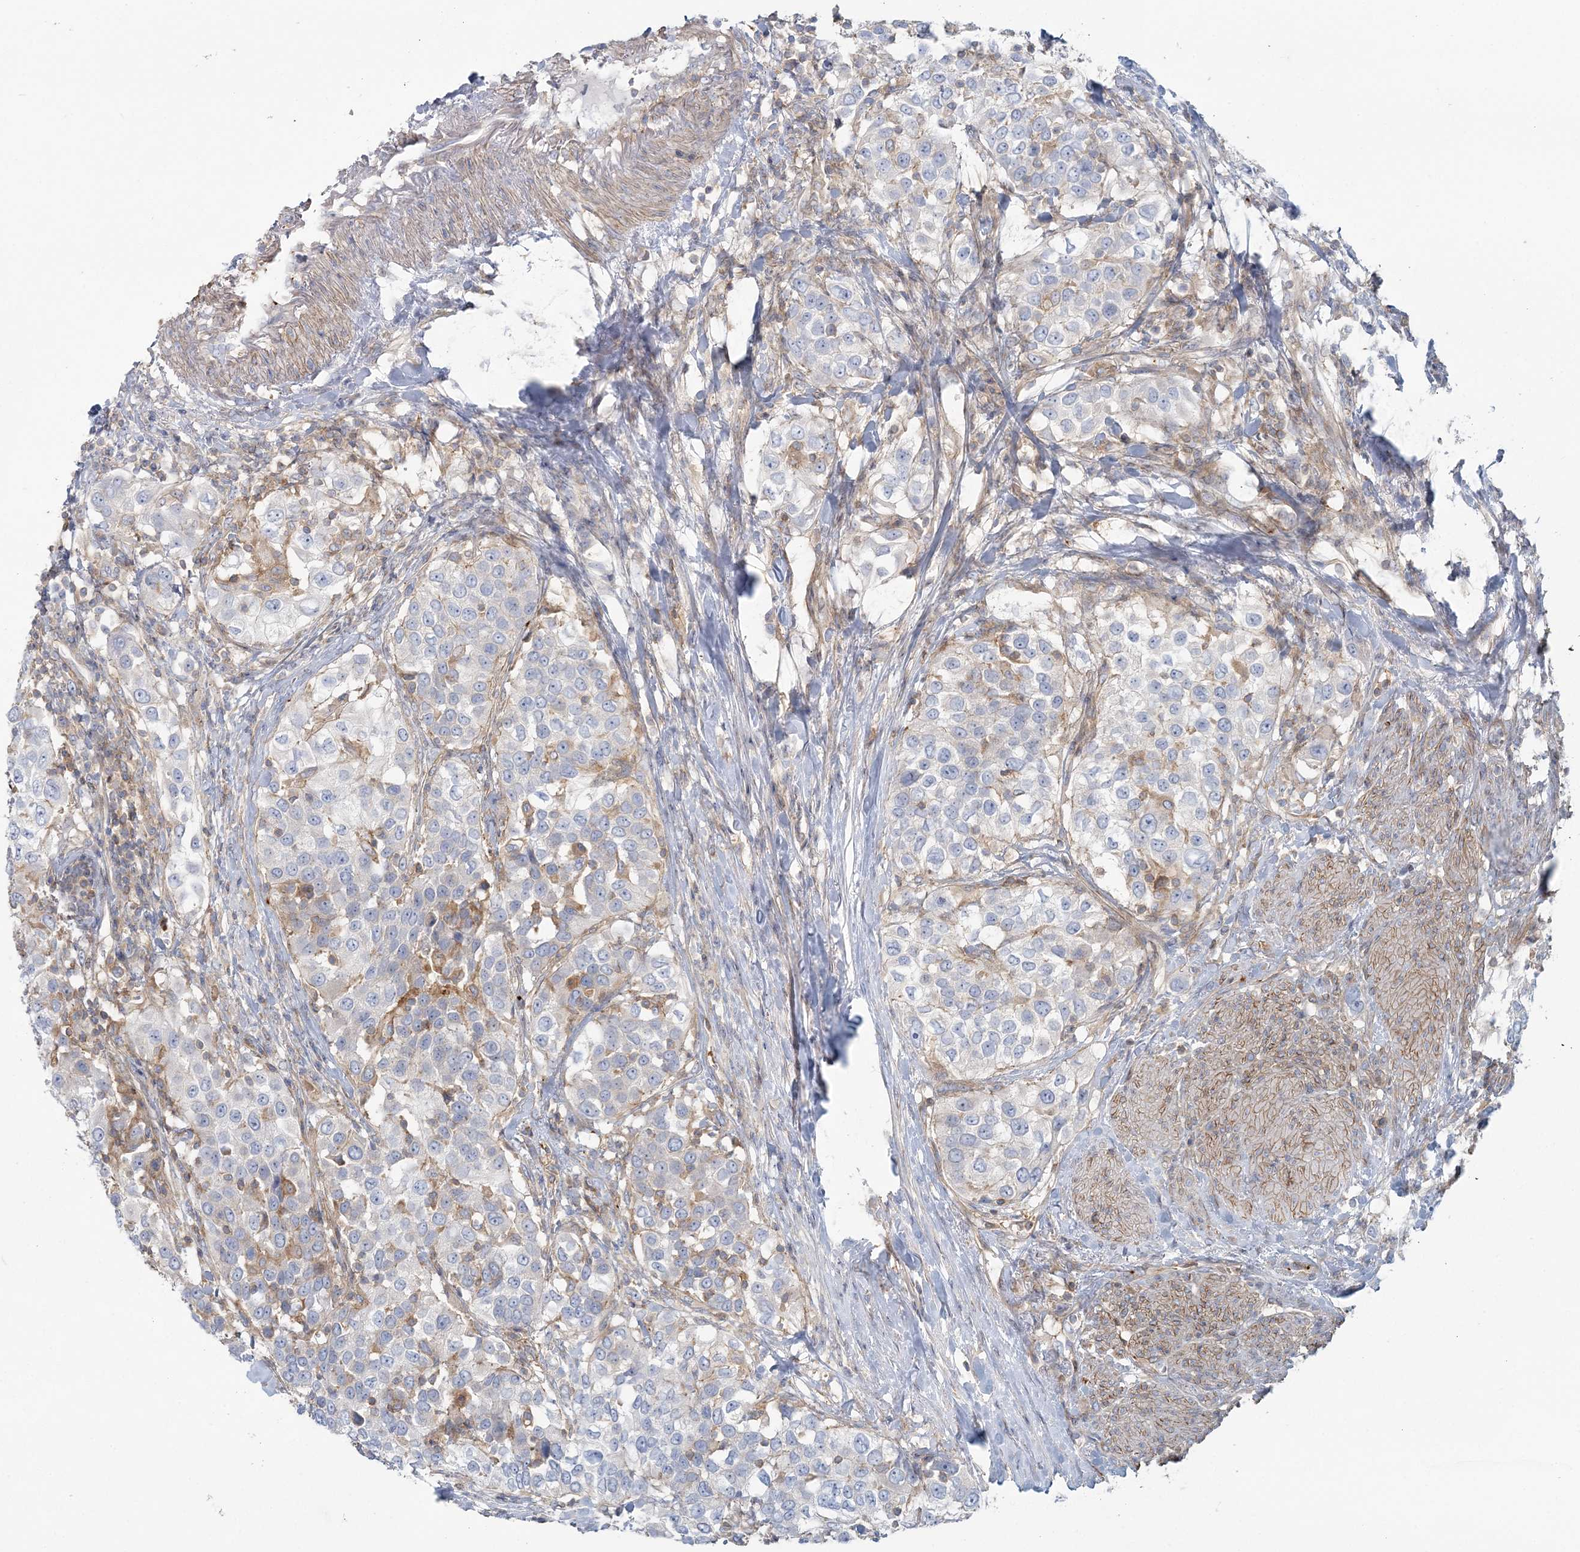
{"staining": {"intensity": "negative", "quantity": "none", "location": "none"}, "tissue": "urothelial cancer", "cell_type": "Tumor cells", "image_type": "cancer", "snomed": [{"axis": "morphology", "description": "Urothelial carcinoma, High grade"}, {"axis": "topography", "description": "Urinary bladder"}], "caption": "High power microscopy micrograph of an IHC micrograph of urothelial carcinoma (high-grade), revealing no significant expression in tumor cells. (Stains: DAB immunohistochemistry (IHC) with hematoxylin counter stain, Microscopy: brightfield microscopy at high magnification).", "gene": "CUEDC2", "patient": {"sex": "female", "age": 80}}